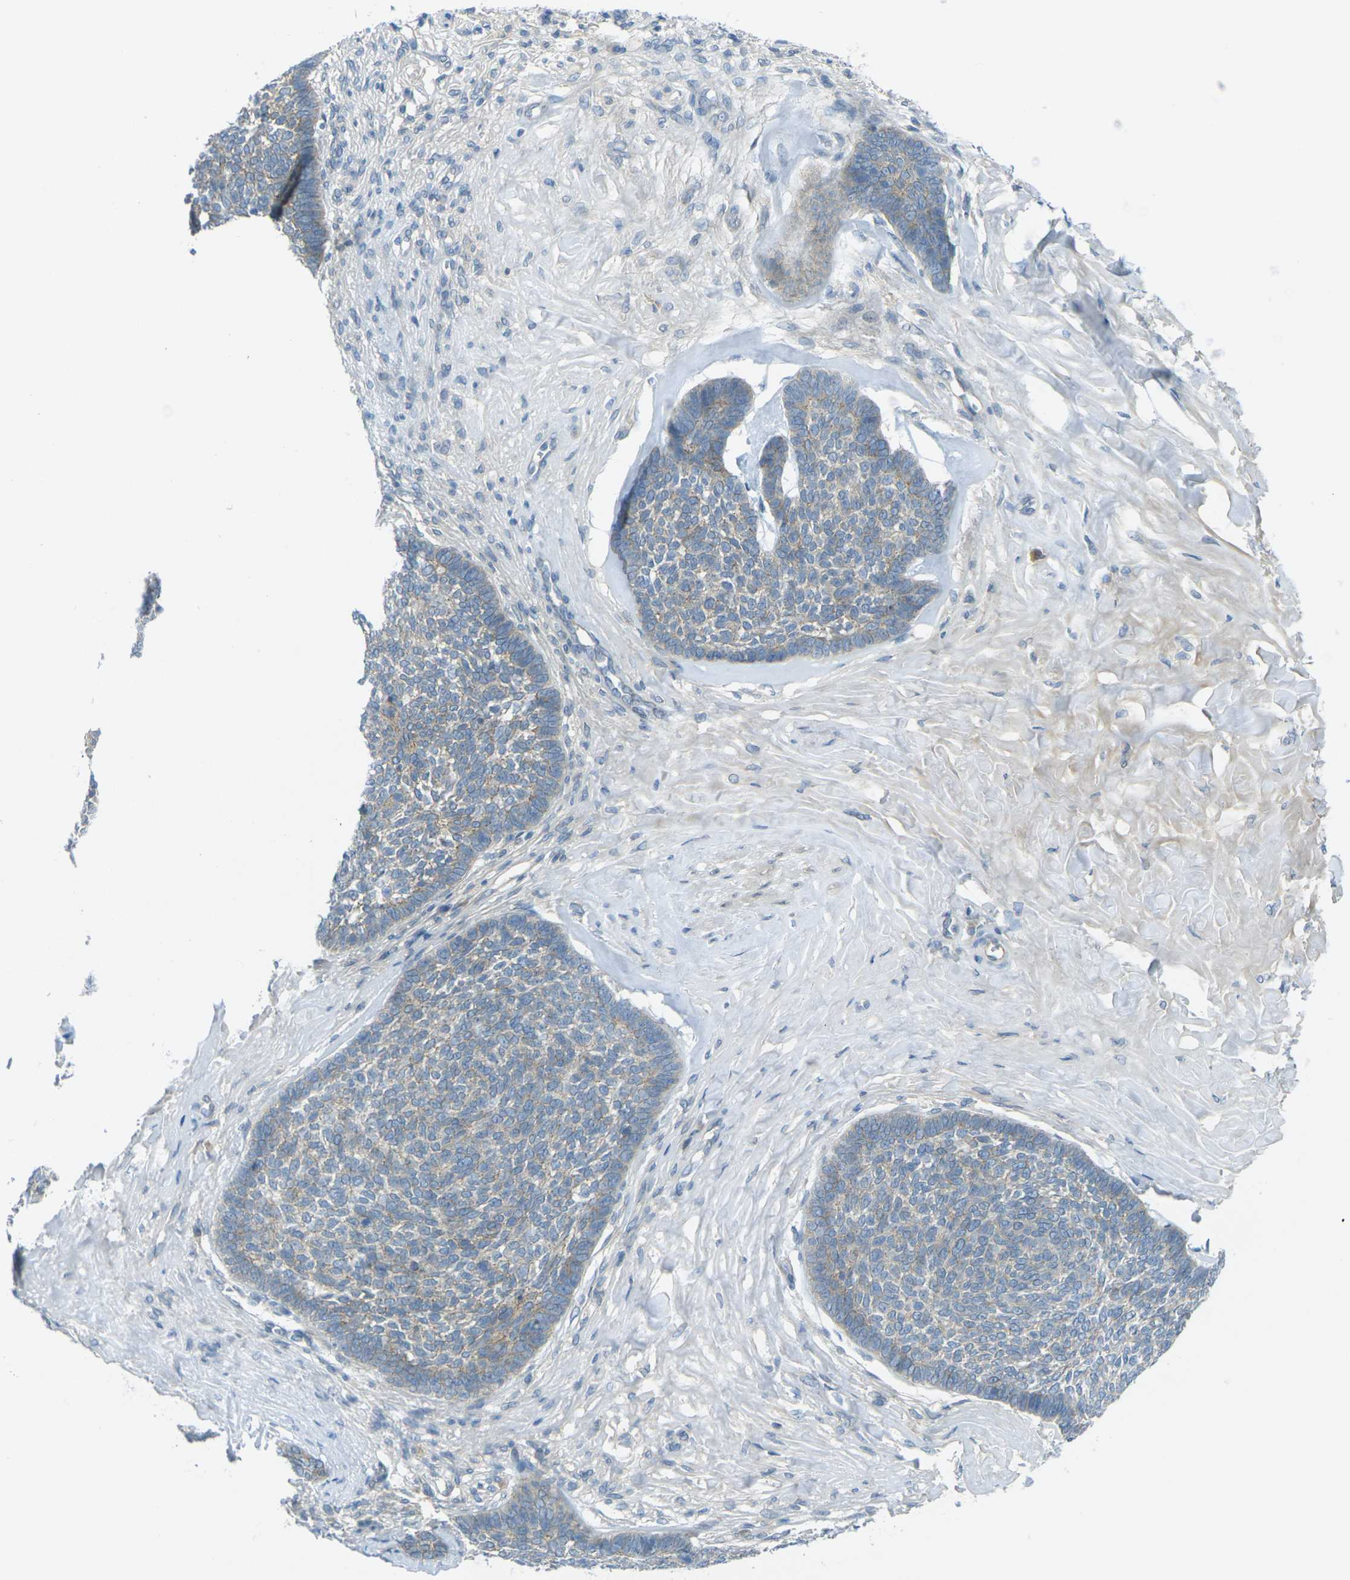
{"staining": {"intensity": "weak", "quantity": "25%-75%", "location": "cytoplasmic/membranous"}, "tissue": "skin cancer", "cell_type": "Tumor cells", "image_type": "cancer", "snomed": [{"axis": "morphology", "description": "Basal cell carcinoma"}, {"axis": "topography", "description": "Skin"}], "caption": "Skin cancer was stained to show a protein in brown. There is low levels of weak cytoplasmic/membranous staining in approximately 25%-75% of tumor cells.", "gene": "RHBDD1", "patient": {"sex": "male", "age": 84}}